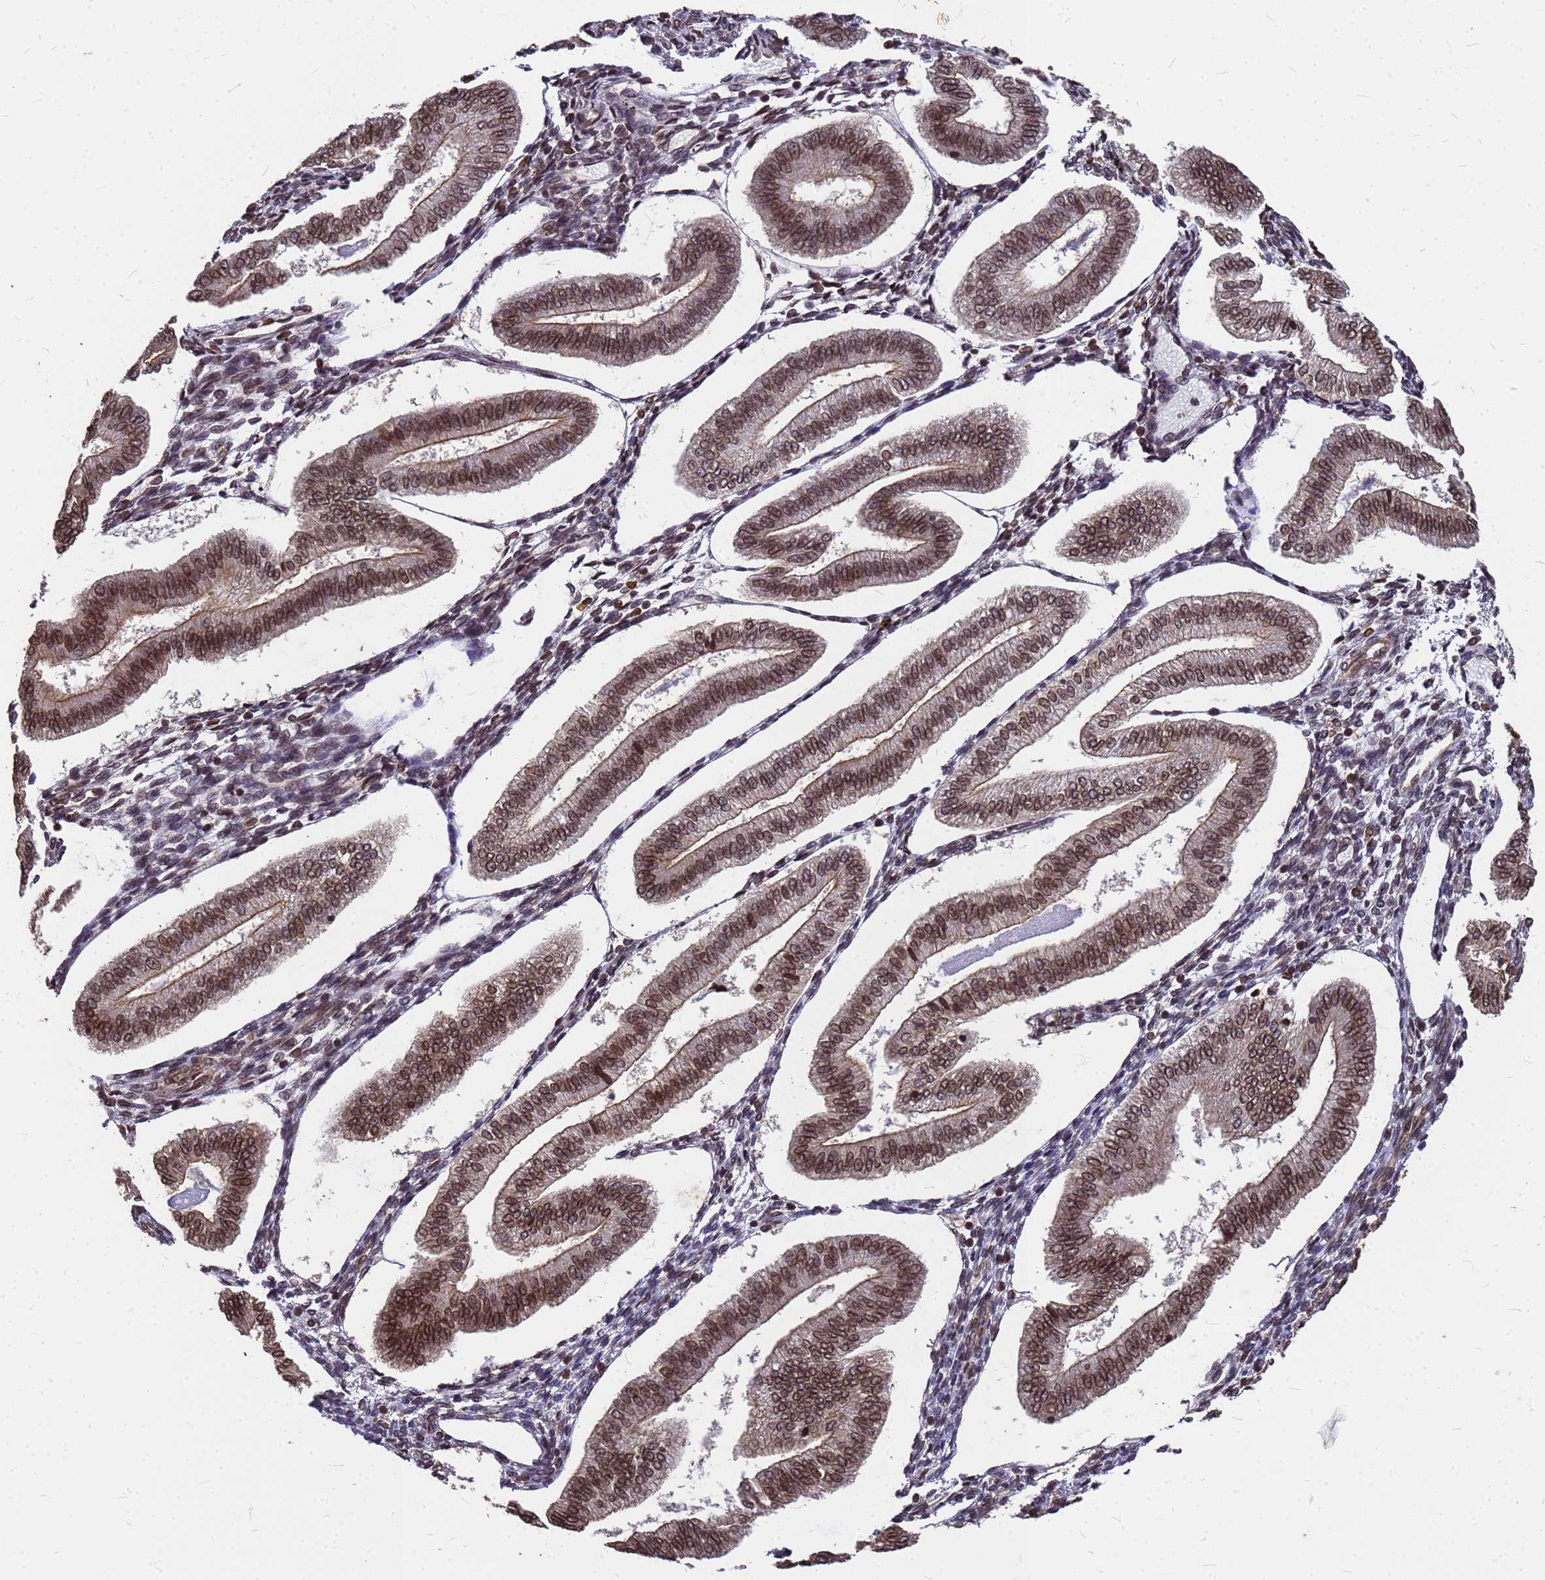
{"staining": {"intensity": "moderate", "quantity": "<25%", "location": "nuclear"}, "tissue": "endometrium", "cell_type": "Cells in endometrial stroma", "image_type": "normal", "snomed": [{"axis": "morphology", "description": "Normal tissue, NOS"}, {"axis": "topography", "description": "Endometrium"}], "caption": "Immunohistochemical staining of normal human endometrium displays moderate nuclear protein staining in approximately <25% of cells in endometrial stroma.", "gene": "C1orf35", "patient": {"sex": "female", "age": 34}}